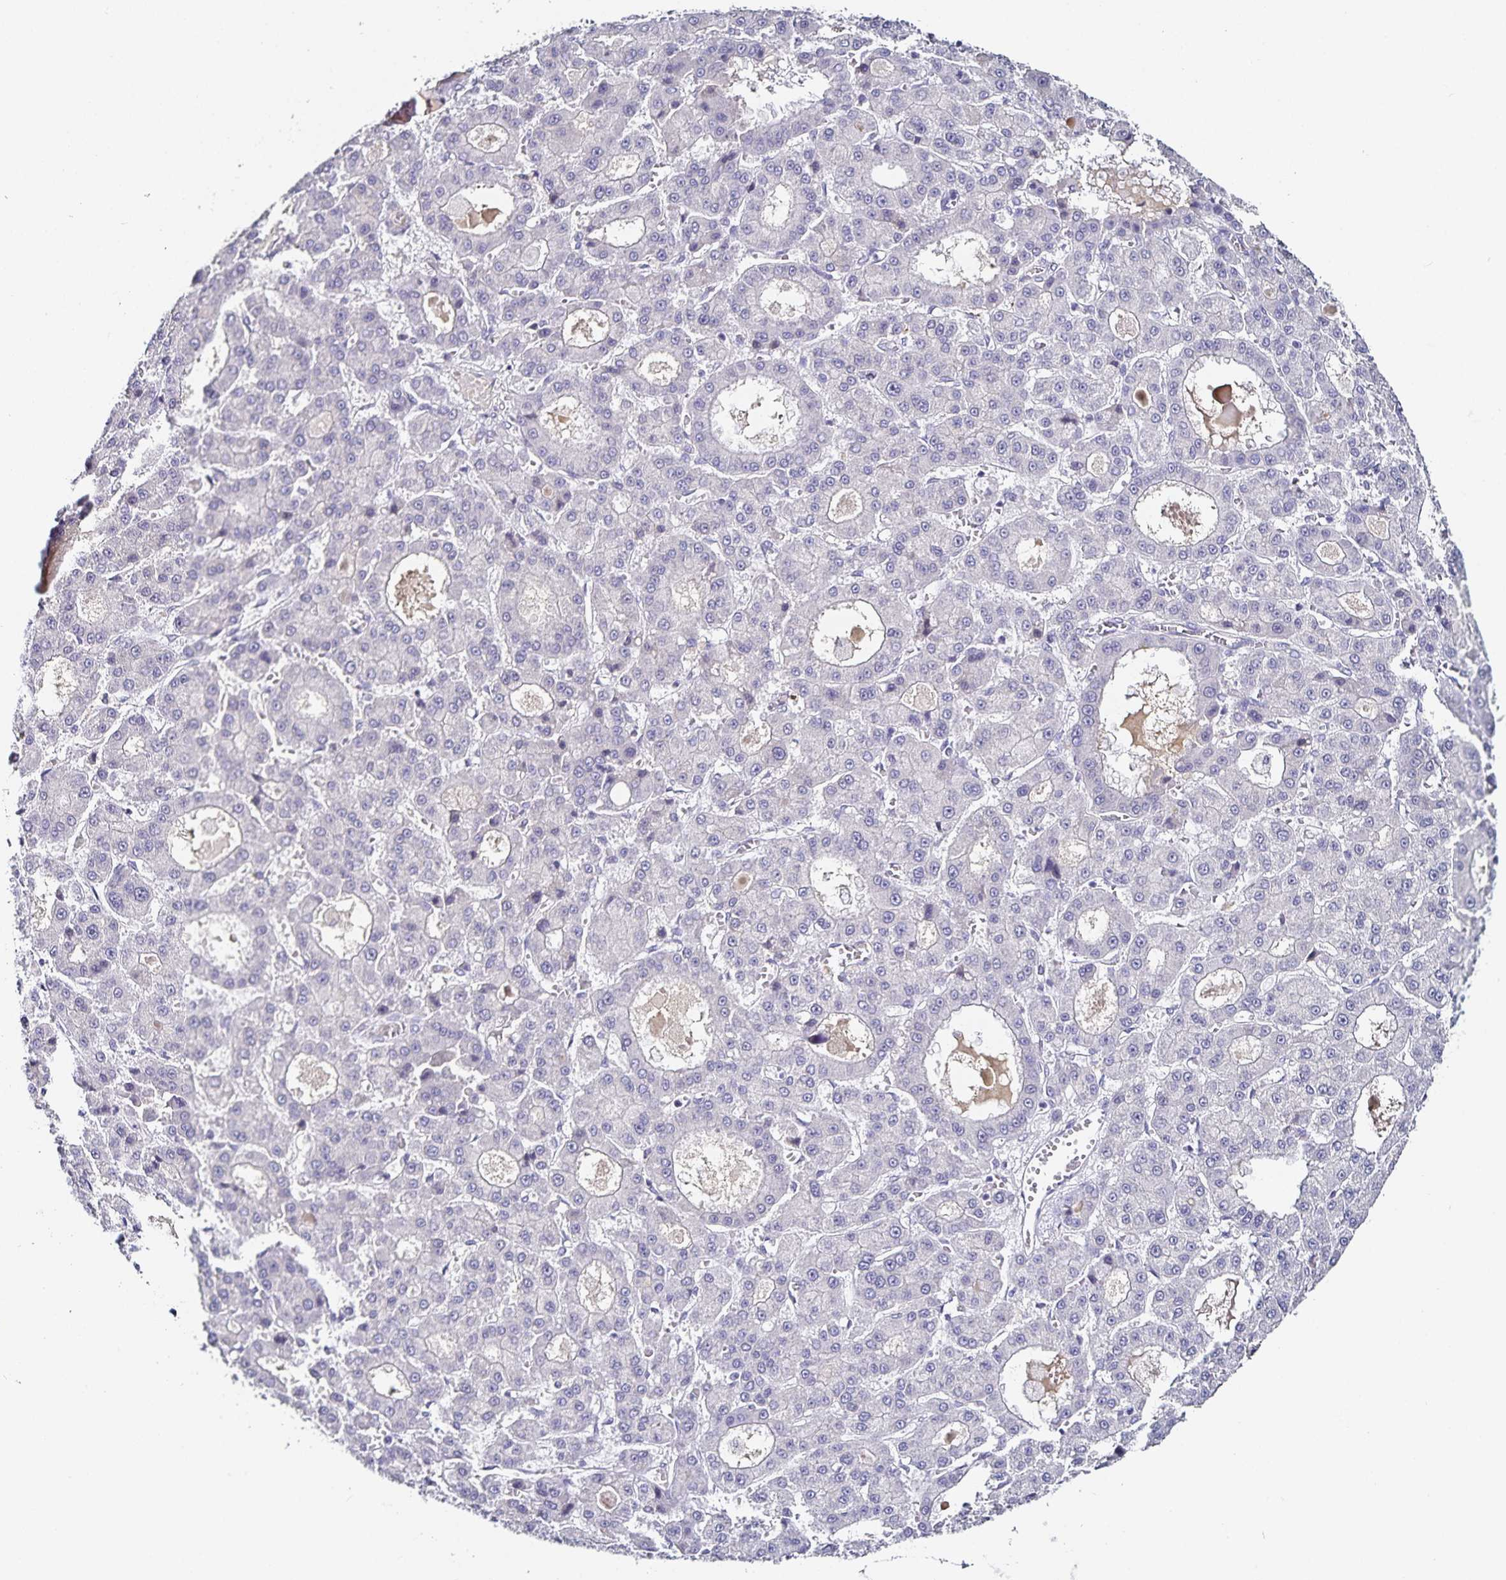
{"staining": {"intensity": "negative", "quantity": "none", "location": "none"}, "tissue": "liver cancer", "cell_type": "Tumor cells", "image_type": "cancer", "snomed": [{"axis": "morphology", "description": "Carcinoma, Hepatocellular, NOS"}, {"axis": "topography", "description": "Liver"}], "caption": "This is an immunohistochemistry micrograph of human hepatocellular carcinoma (liver). There is no positivity in tumor cells.", "gene": "TTR", "patient": {"sex": "male", "age": 70}}